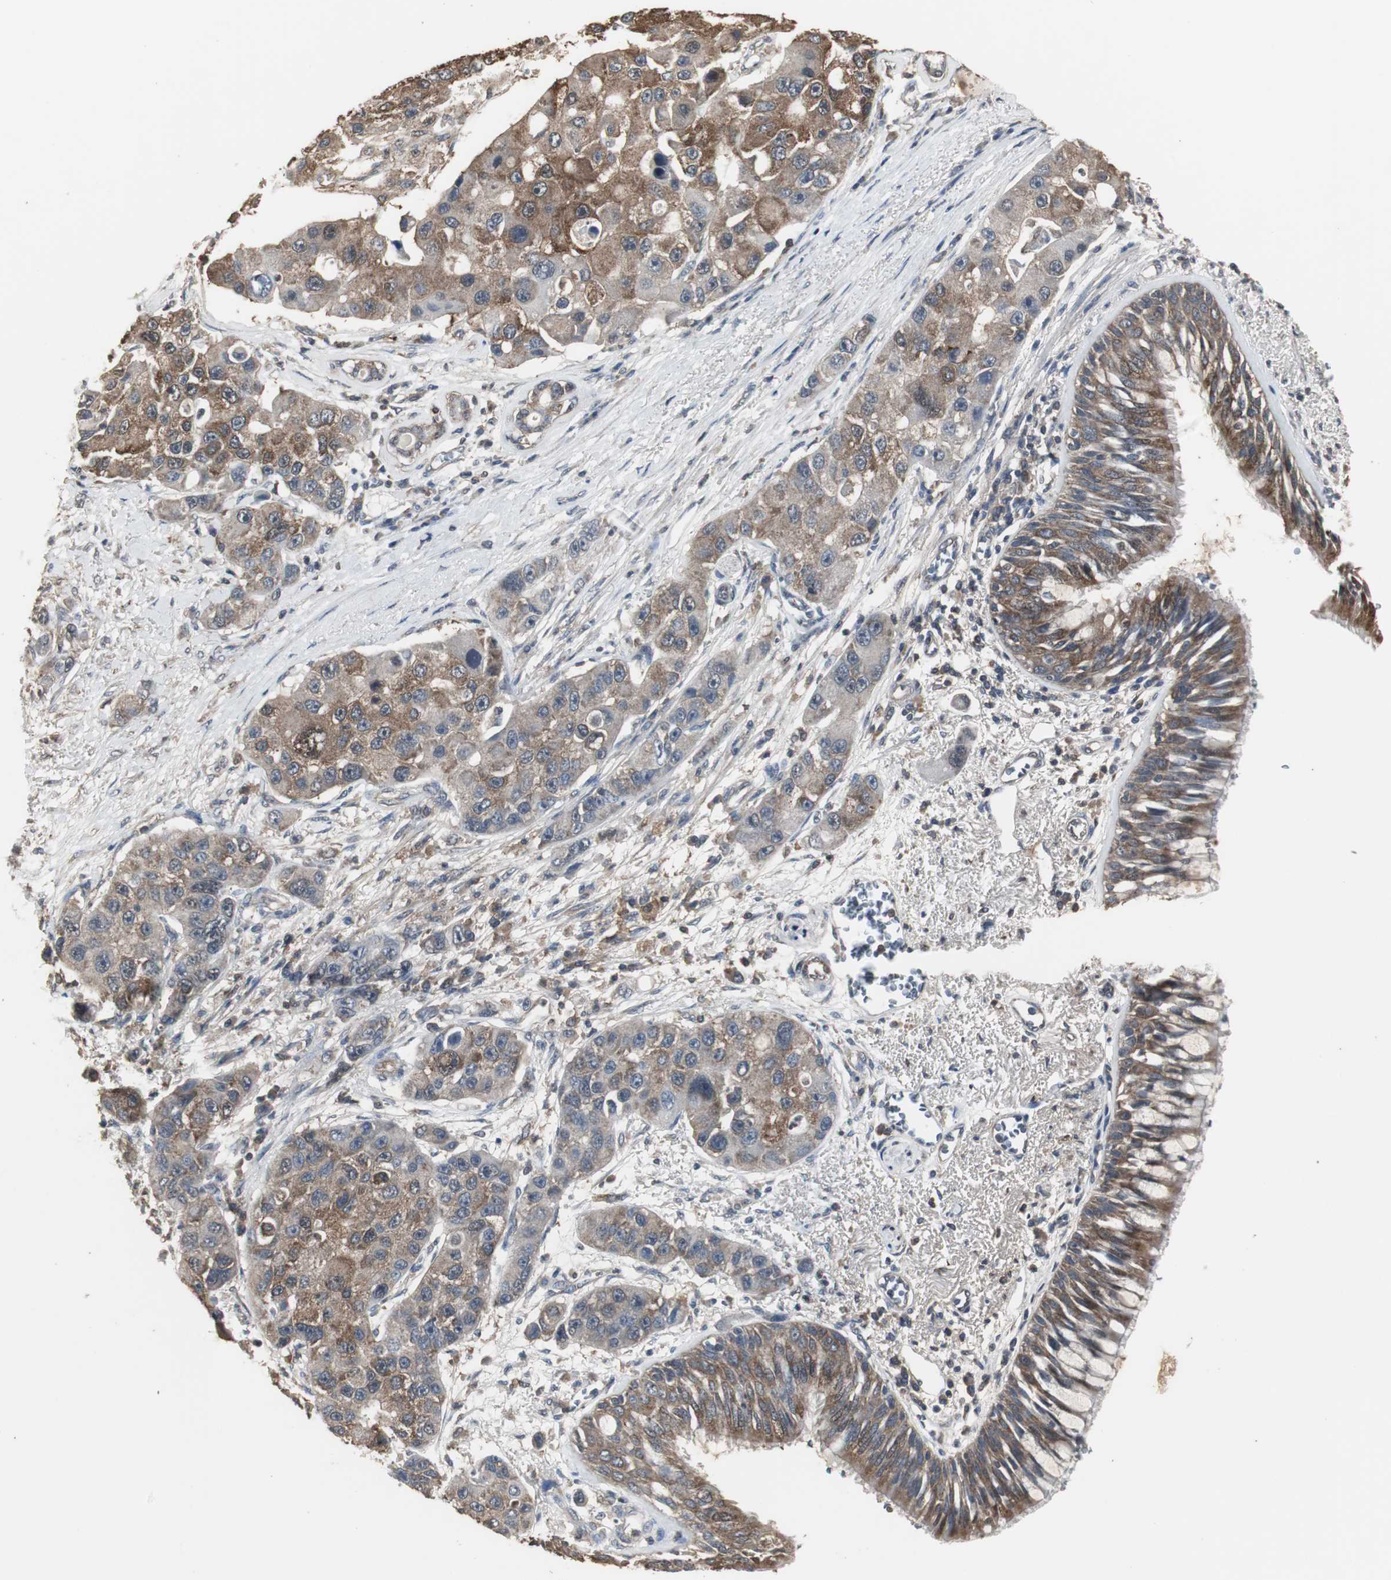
{"staining": {"intensity": "strong", "quantity": ">75%", "location": "cytoplasmic/membranous"}, "tissue": "bronchus", "cell_type": "Respiratory epithelial cells", "image_type": "normal", "snomed": [{"axis": "morphology", "description": "Normal tissue, NOS"}, {"axis": "morphology", "description": "Adenocarcinoma, NOS"}, {"axis": "morphology", "description": "Adenocarcinoma, metastatic, NOS"}, {"axis": "topography", "description": "Lymph node"}, {"axis": "topography", "description": "Bronchus"}, {"axis": "topography", "description": "Lung"}], "caption": "Strong cytoplasmic/membranous expression for a protein is present in about >75% of respiratory epithelial cells of normal bronchus using immunohistochemistry (IHC).", "gene": "HPRT1", "patient": {"sex": "female", "age": 54}}